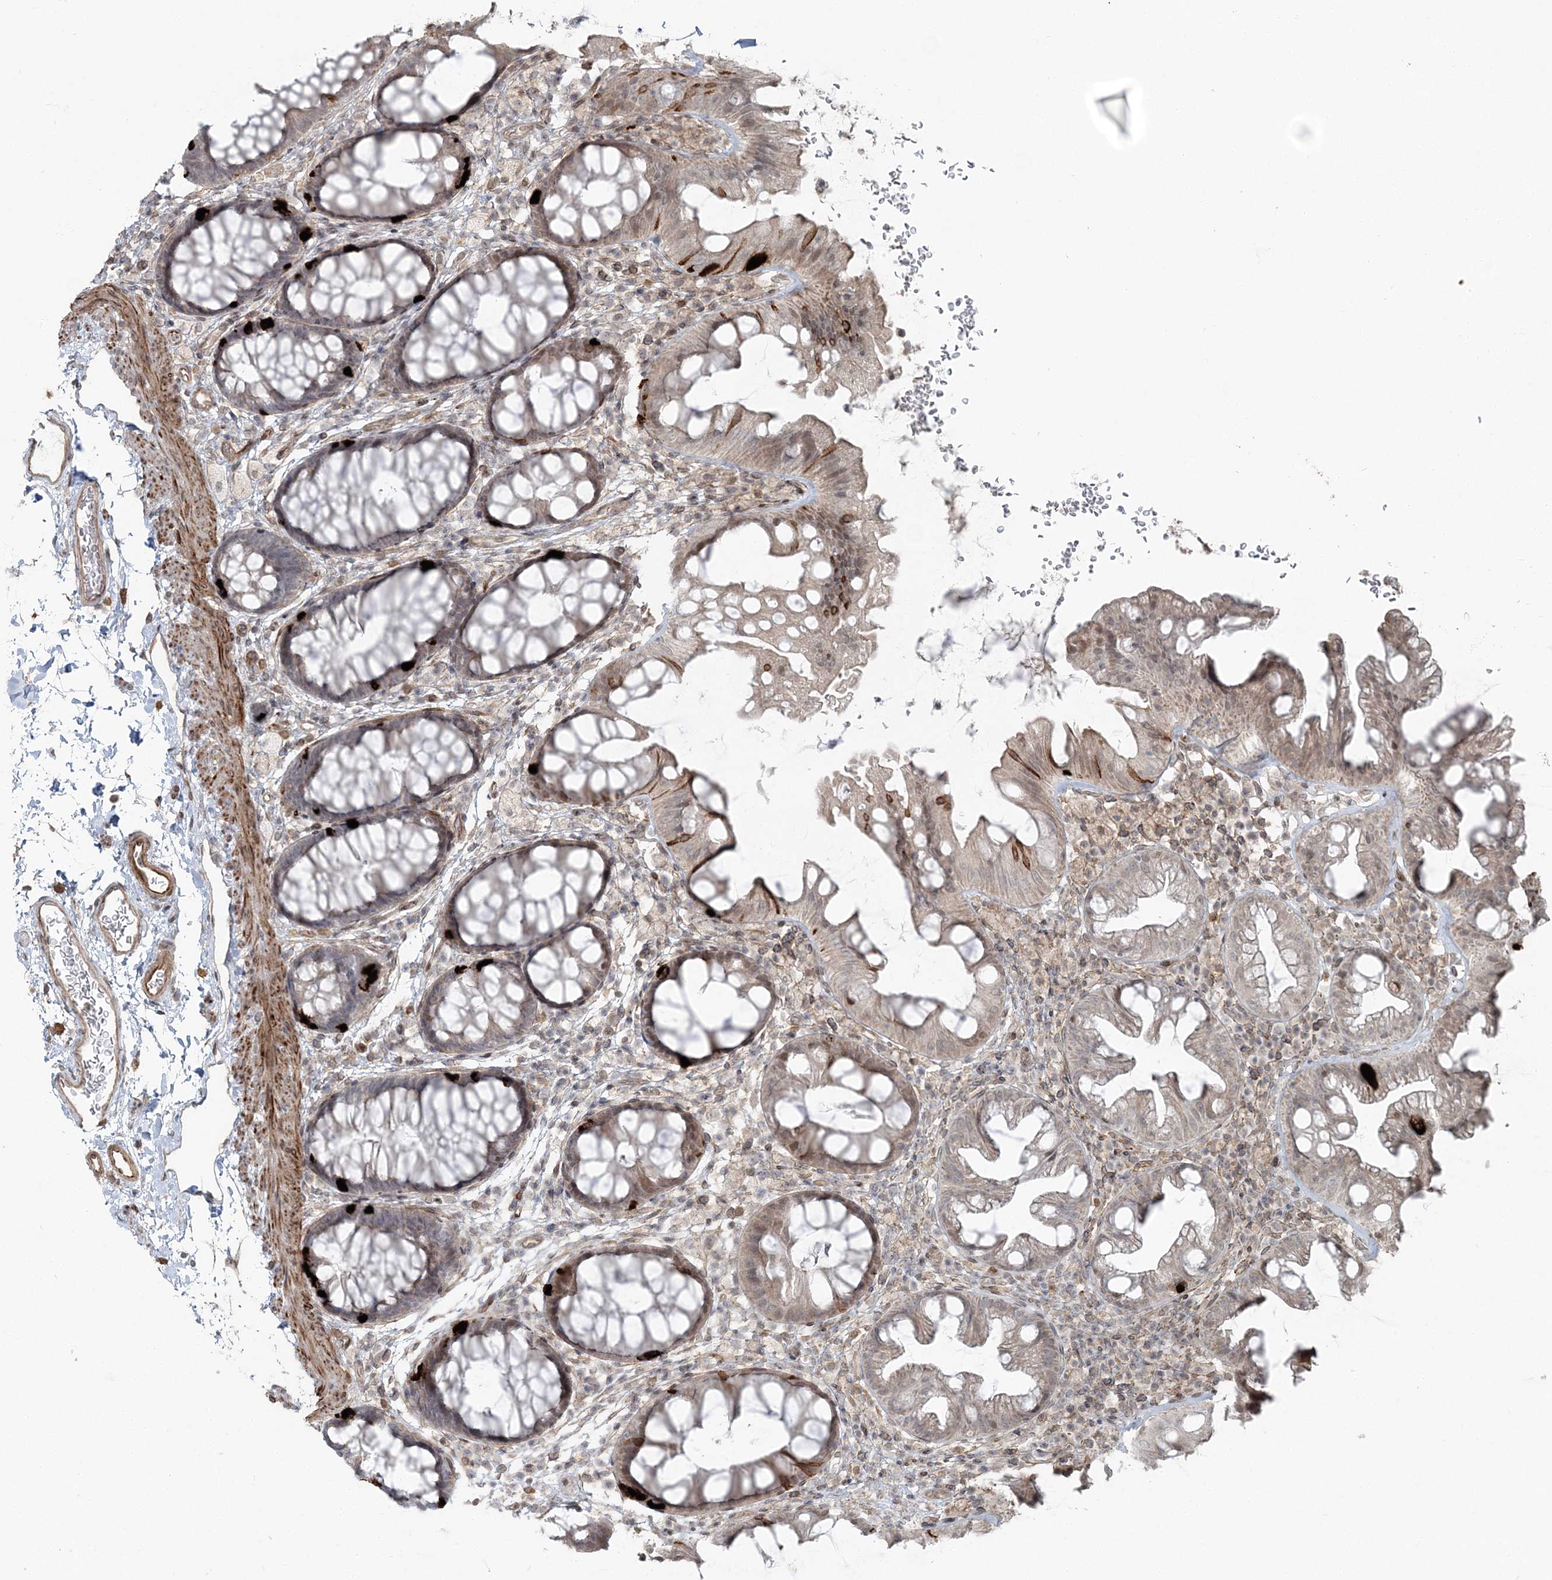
{"staining": {"intensity": "moderate", "quantity": ">75%", "location": "none"}, "tissue": "colon", "cell_type": "Endothelial cells", "image_type": "normal", "snomed": [{"axis": "morphology", "description": "Normal tissue, NOS"}, {"axis": "topography", "description": "Colon"}], "caption": "The micrograph exhibits staining of normal colon, revealing moderate None protein positivity (brown color) within endothelial cells. (DAB (3,3'-diaminobenzidine) = brown stain, brightfield microscopy at high magnification).", "gene": "FBXL17", "patient": {"sex": "female", "age": 62}}